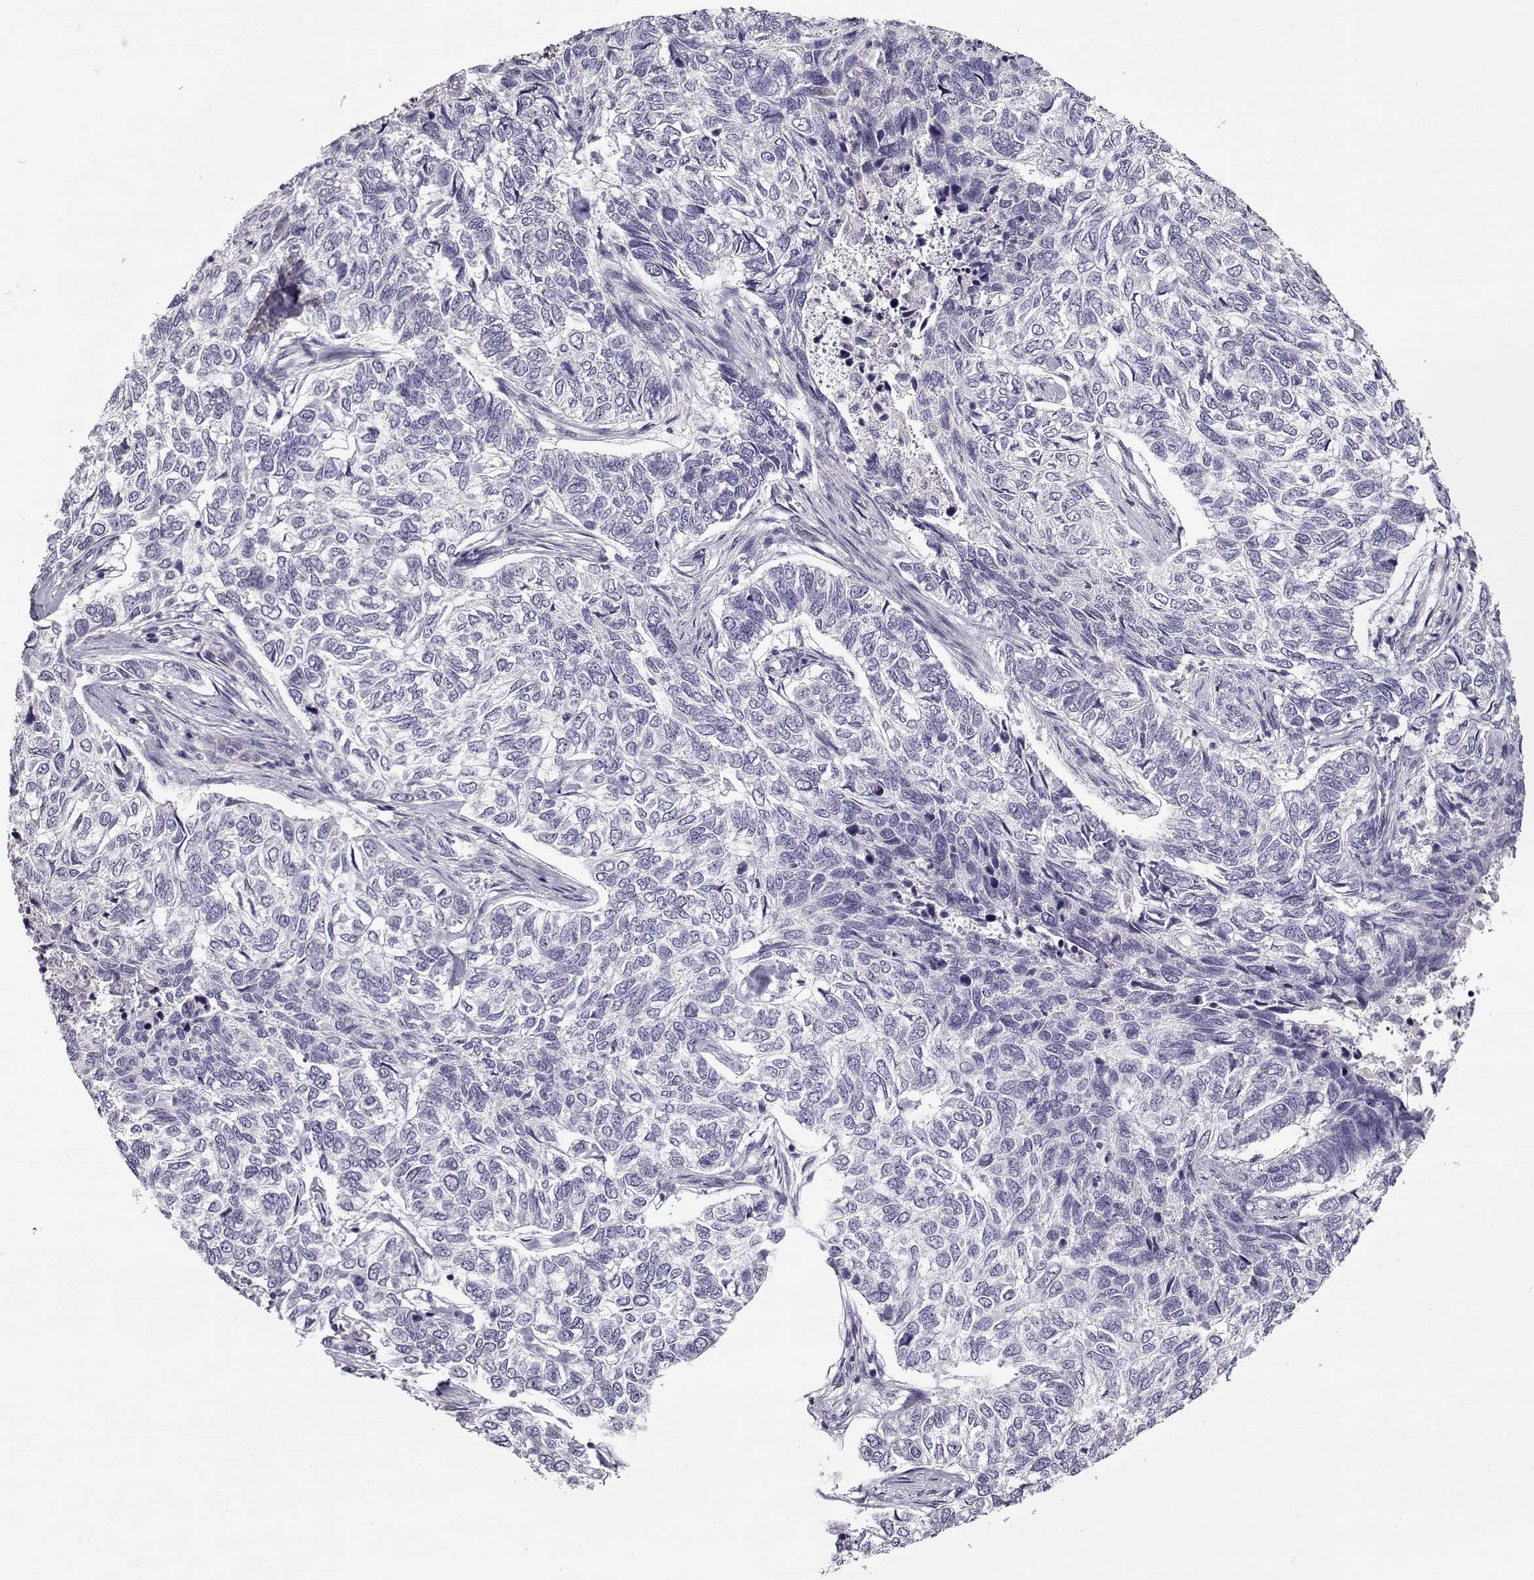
{"staining": {"intensity": "negative", "quantity": "none", "location": "none"}, "tissue": "skin cancer", "cell_type": "Tumor cells", "image_type": "cancer", "snomed": [{"axis": "morphology", "description": "Basal cell carcinoma"}, {"axis": "topography", "description": "Skin"}], "caption": "DAB immunohistochemical staining of basal cell carcinoma (skin) displays no significant positivity in tumor cells. (IHC, brightfield microscopy, high magnification).", "gene": "PRMT8", "patient": {"sex": "female", "age": 65}}